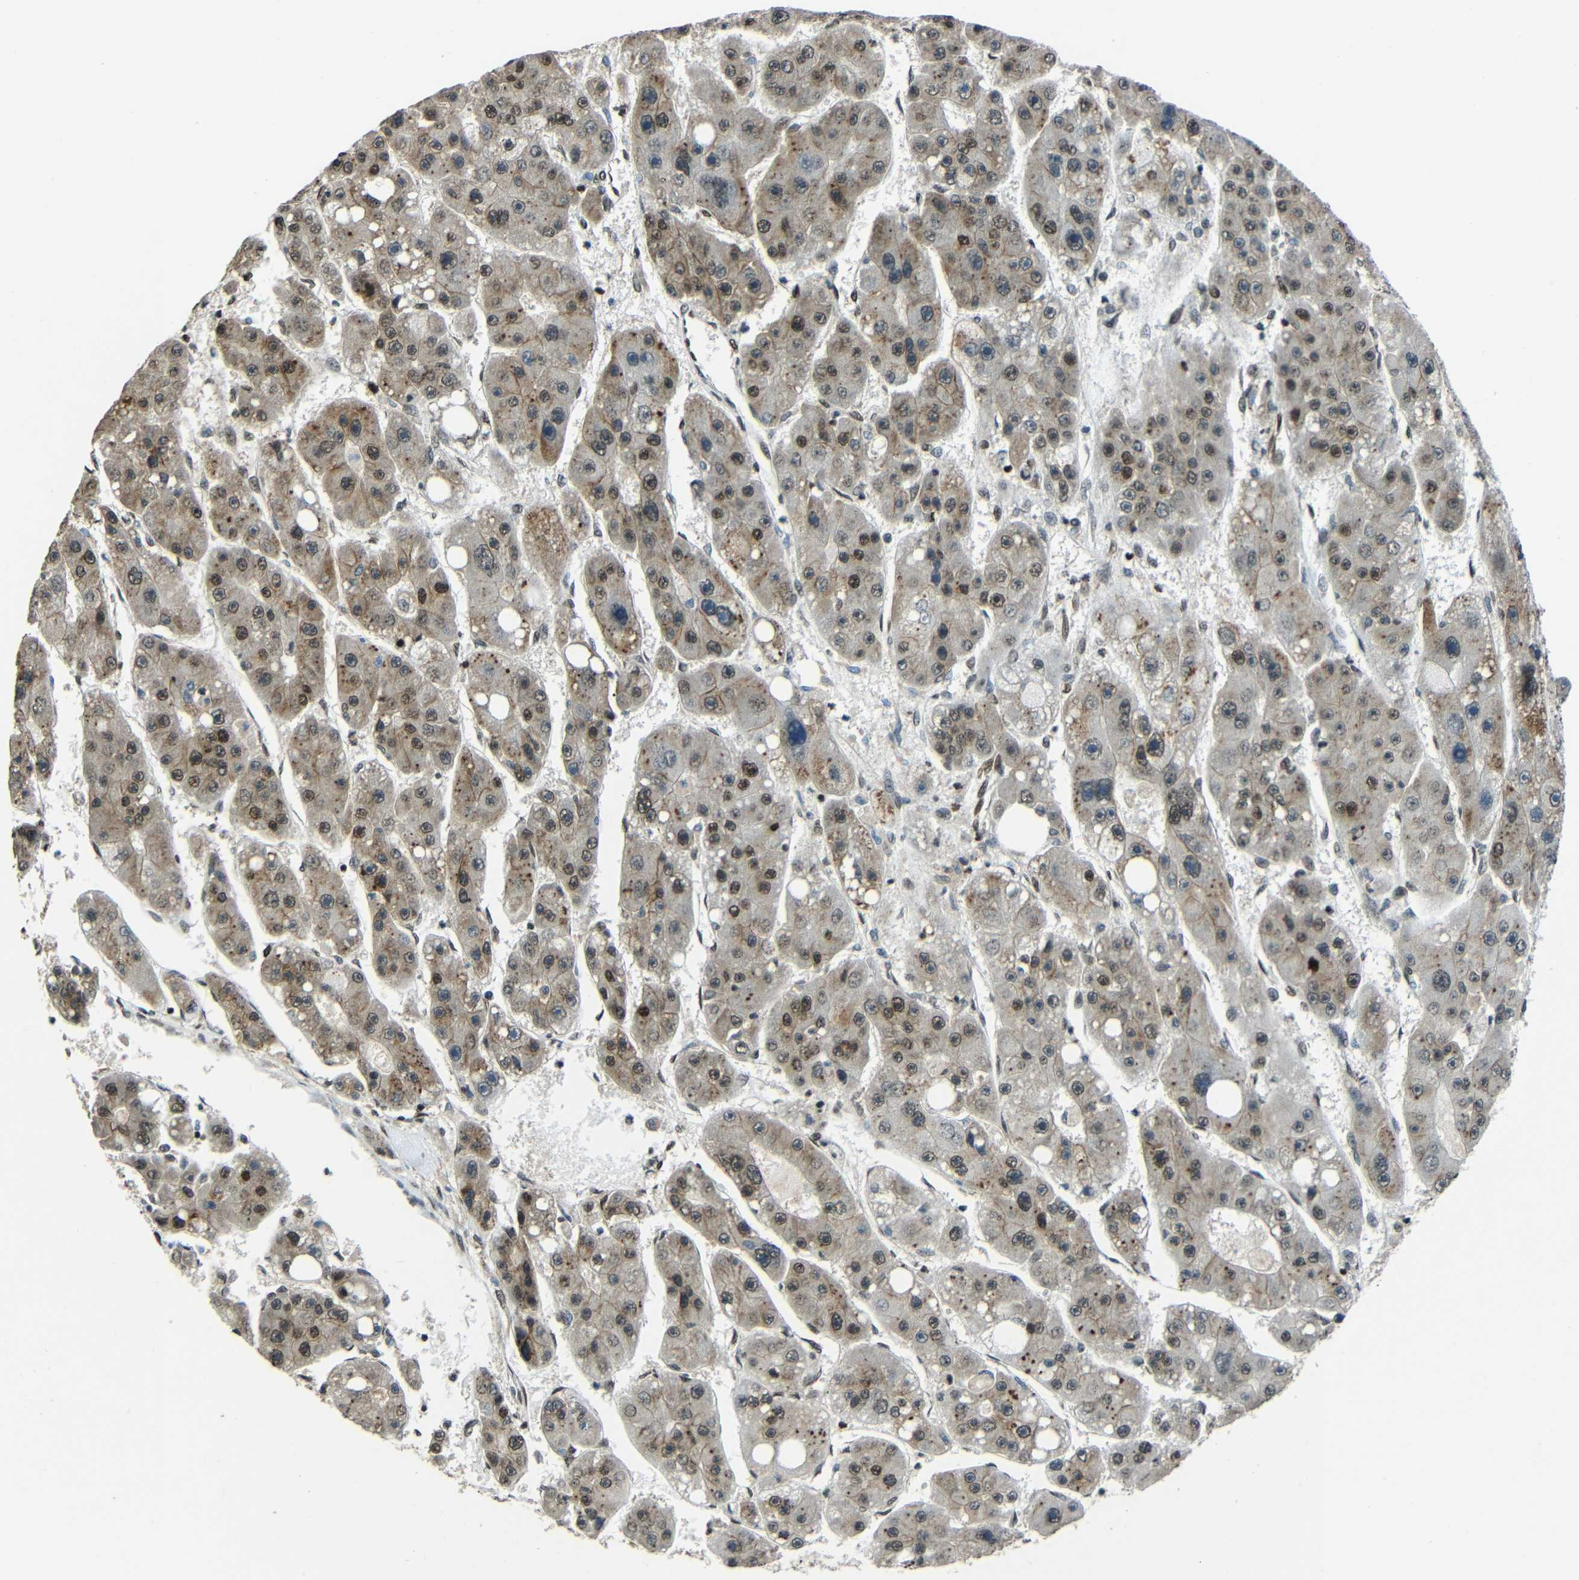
{"staining": {"intensity": "moderate", "quantity": ">75%", "location": "cytoplasmic/membranous,nuclear"}, "tissue": "liver cancer", "cell_type": "Tumor cells", "image_type": "cancer", "snomed": [{"axis": "morphology", "description": "Carcinoma, Hepatocellular, NOS"}, {"axis": "topography", "description": "Liver"}], "caption": "Liver hepatocellular carcinoma stained with a brown dye demonstrates moderate cytoplasmic/membranous and nuclear positive expression in about >75% of tumor cells.", "gene": "PSIP1", "patient": {"sex": "female", "age": 61}}